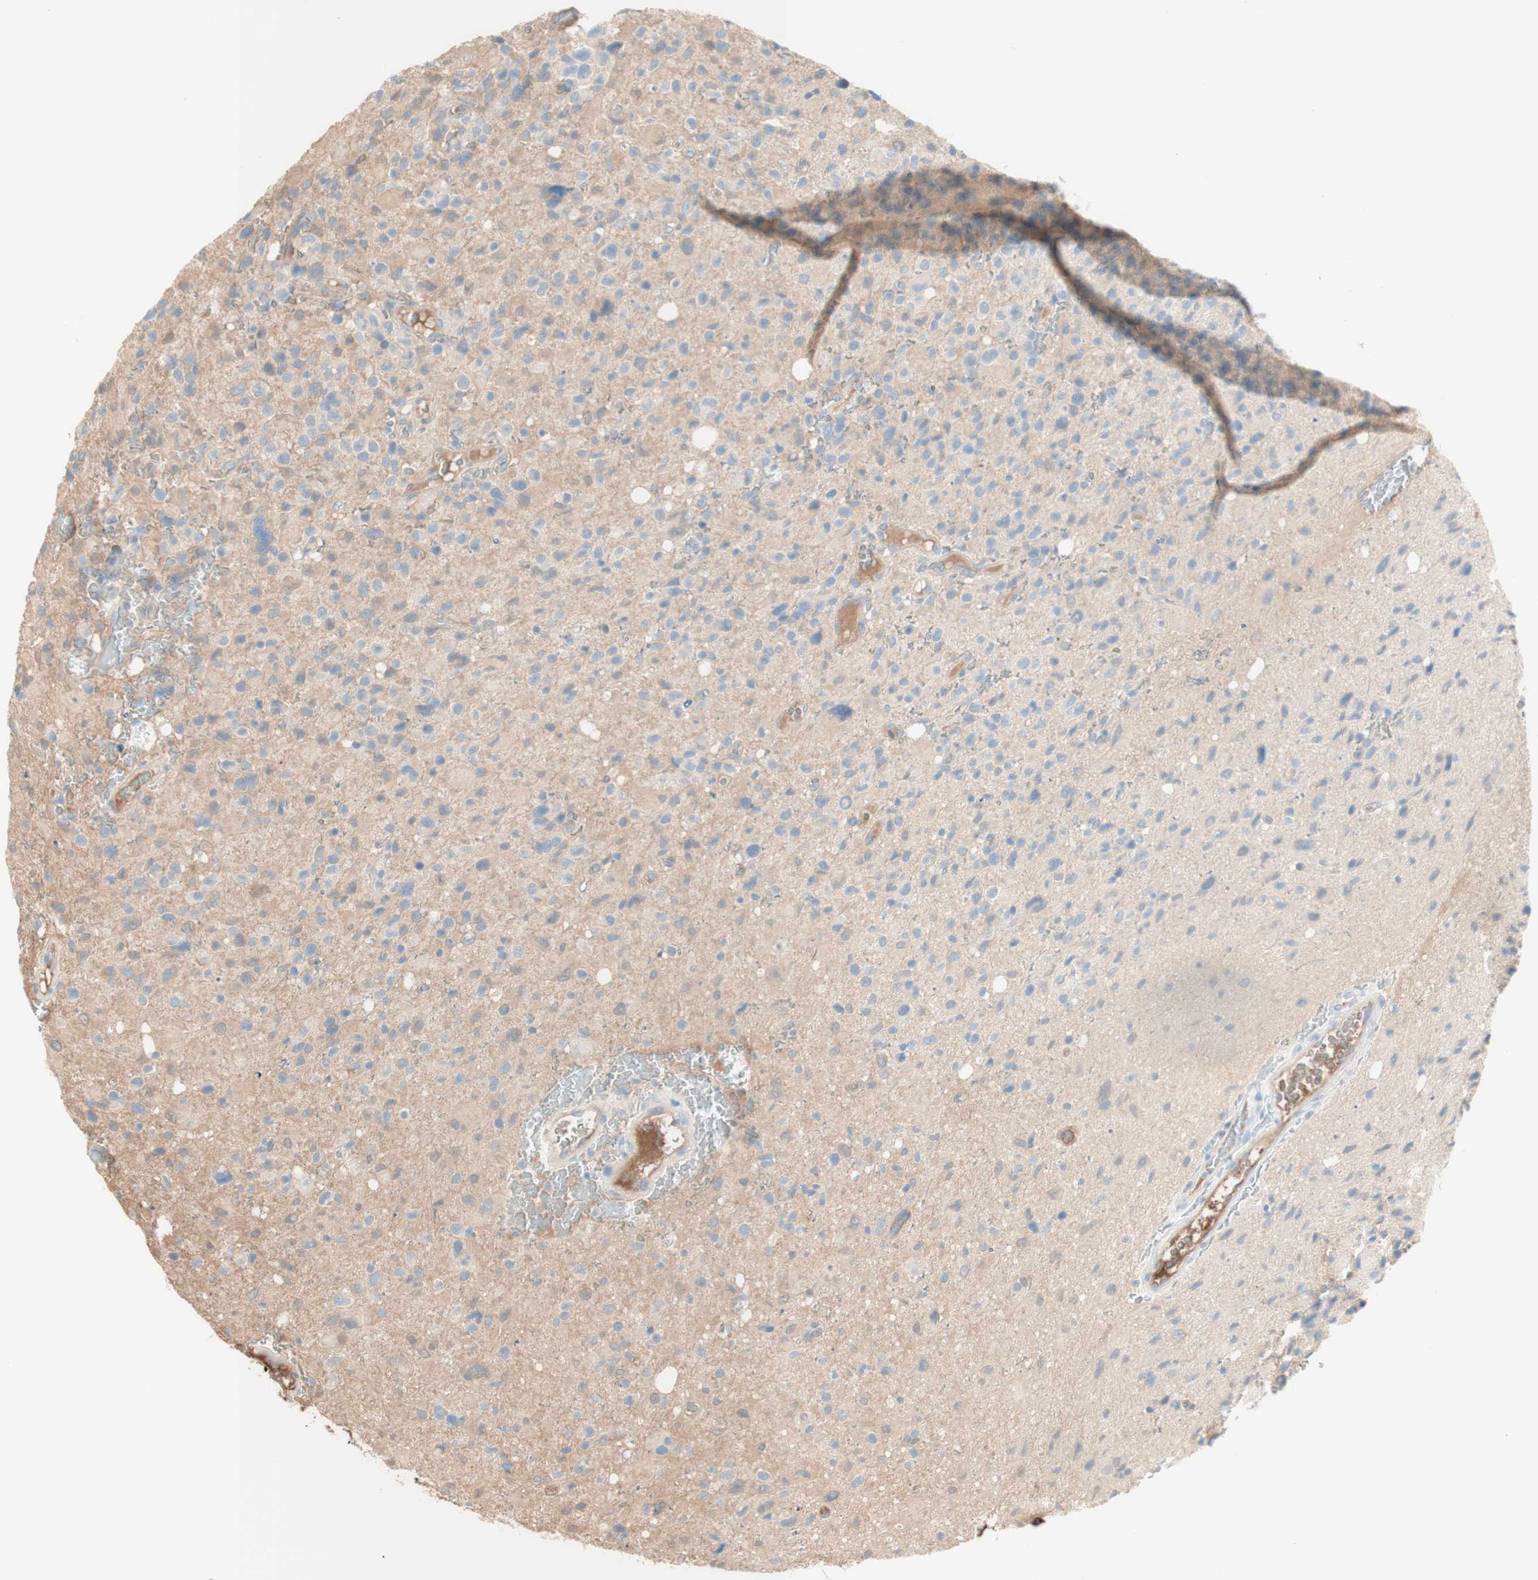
{"staining": {"intensity": "negative", "quantity": "none", "location": "none"}, "tissue": "glioma", "cell_type": "Tumor cells", "image_type": "cancer", "snomed": [{"axis": "morphology", "description": "Glioma, malignant, High grade"}, {"axis": "topography", "description": "Brain"}], "caption": "The immunohistochemistry photomicrograph has no significant staining in tumor cells of malignant glioma (high-grade) tissue. The staining is performed using DAB brown chromogen with nuclei counter-stained in using hematoxylin.", "gene": "KNG1", "patient": {"sex": "male", "age": 48}}